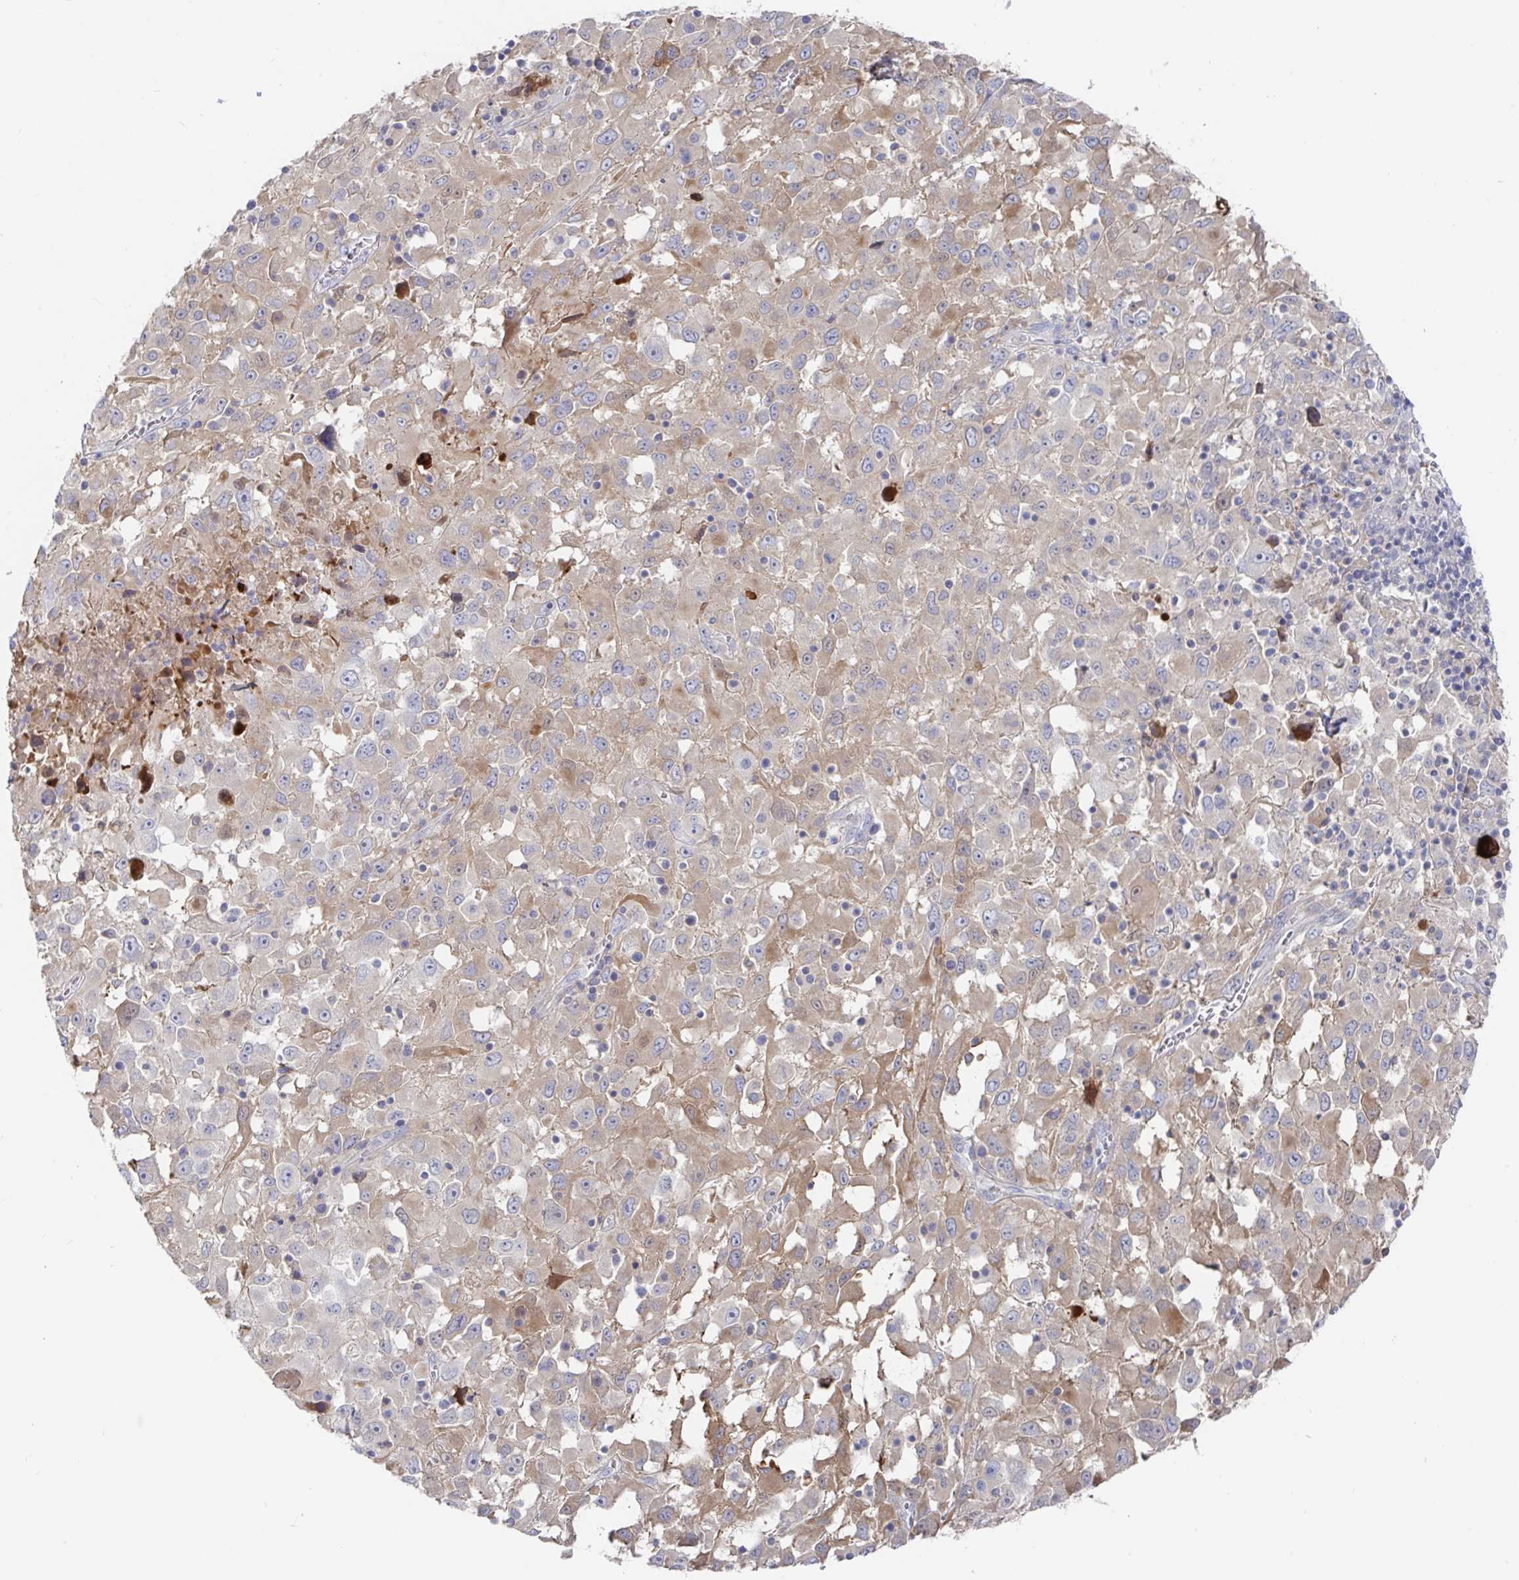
{"staining": {"intensity": "weak", "quantity": "25%-75%", "location": "cytoplasmic/membranous"}, "tissue": "melanoma", "cell_type": "Tumor cells", "image_type": "cancer", "snomed": [{"axis": "morphology", "description": "Malignant melanoma, Metastatic site"}, {"axis": "topography", "description": "Soft tissue"}], "caption": "This is a micrograph of IHC staining of malignant melanoma (metastatic site), which shows weak expression in the cytoplasmic/membranous of tumor cells.", "gene": "GPR148", "patient": {"sex": "male", "age": 50}}